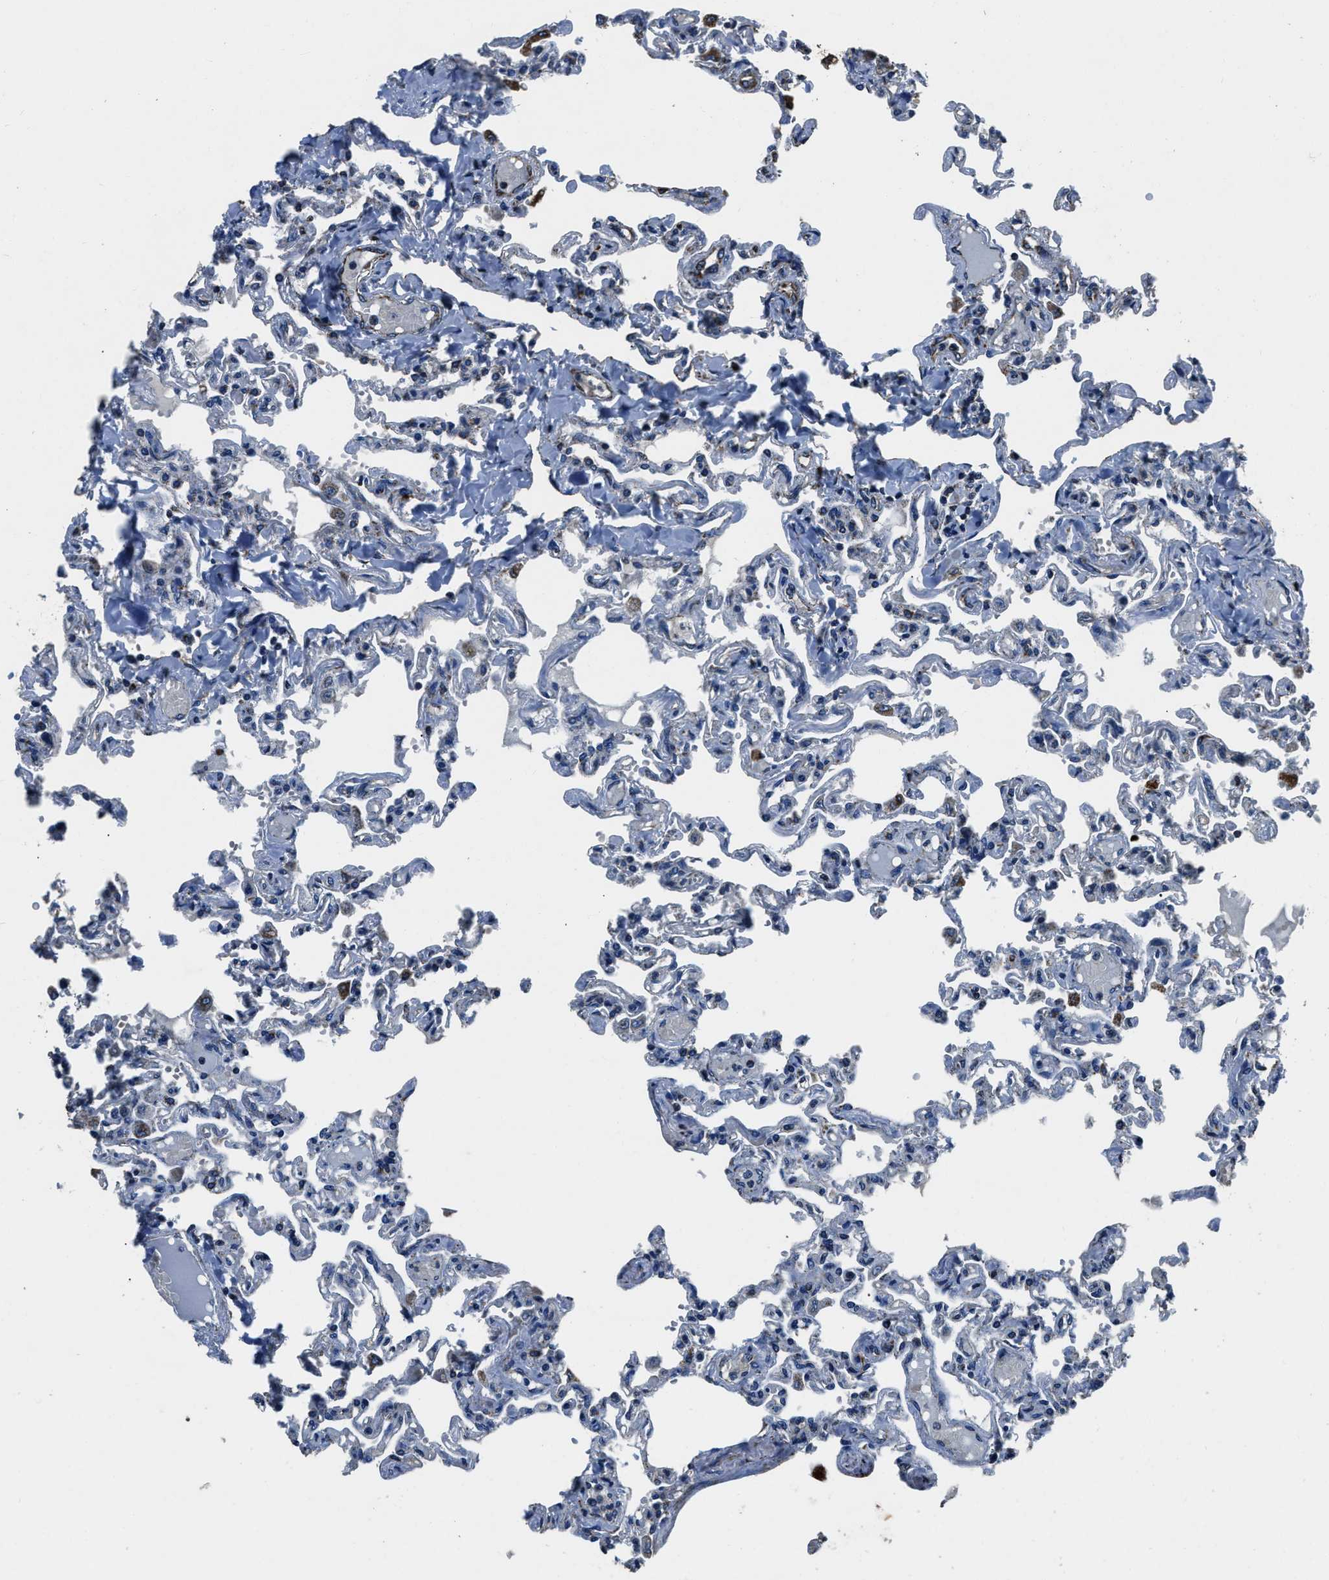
{"staining": {"intensity": "weak", "quantity": "<25%", "location": "cytoplasmic/membranous"}, "tissue": "lung", "cell_type": "Alveolar cells", "image_type": "normal", "snomed": [{"axis": "morphology", "description": "Normal tissue, NOS"}, {"axis": "topography", "description": "Lung"}], "caption": "High magnification brightfield microscopy of normal lung stained with DAB (3,3'-diaminobenzidine) (brown) and counterstained with hematoxylin (blue): alveolar cells show no significant staining. The staining is performed using DAB brown chromogen with nuclei counter-stained in using hematoxylin.", "gene": "OGDH", "patient": {"sex": "male", "age": 21}}